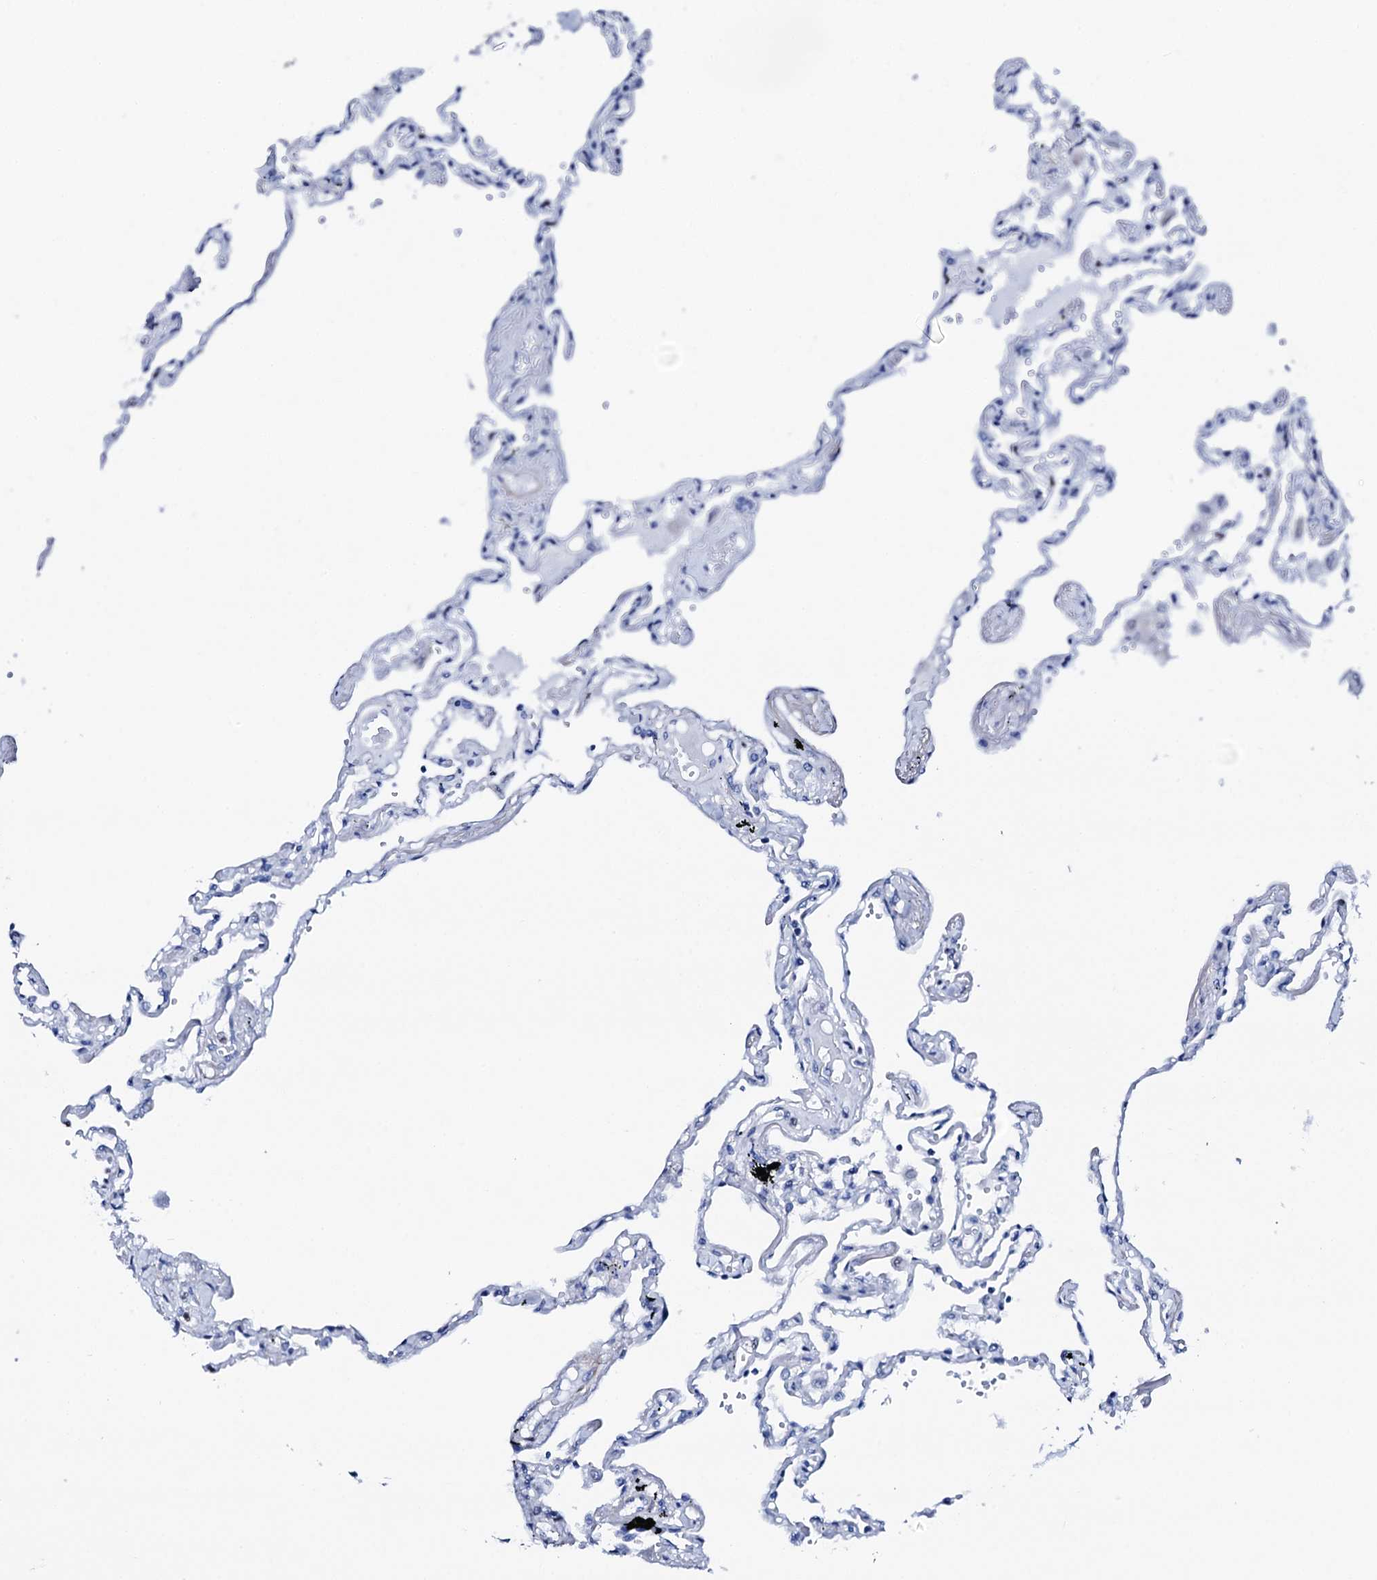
{"staining": {"intensity": "negative", "quantity": "none", "location": "none"}, "tissue": "lung", "cell_type": "Alveolar cells", "image_type": "normal", "snomed": [{"axis": "morphology", "description": "Normal tissue, NOS"}, {"axis": "topography", "description": "Lung"}], "caption": "IHC micrograph of normal human lung stained for a protein (brown), which exhibits no positivity in alveolar cells. (DAB immunohistochemistry (IHC) visualized using brightfield microscopy, high magnification).", "gene": "NRIP2", "patient": {"sex": "female", "age": 67}}